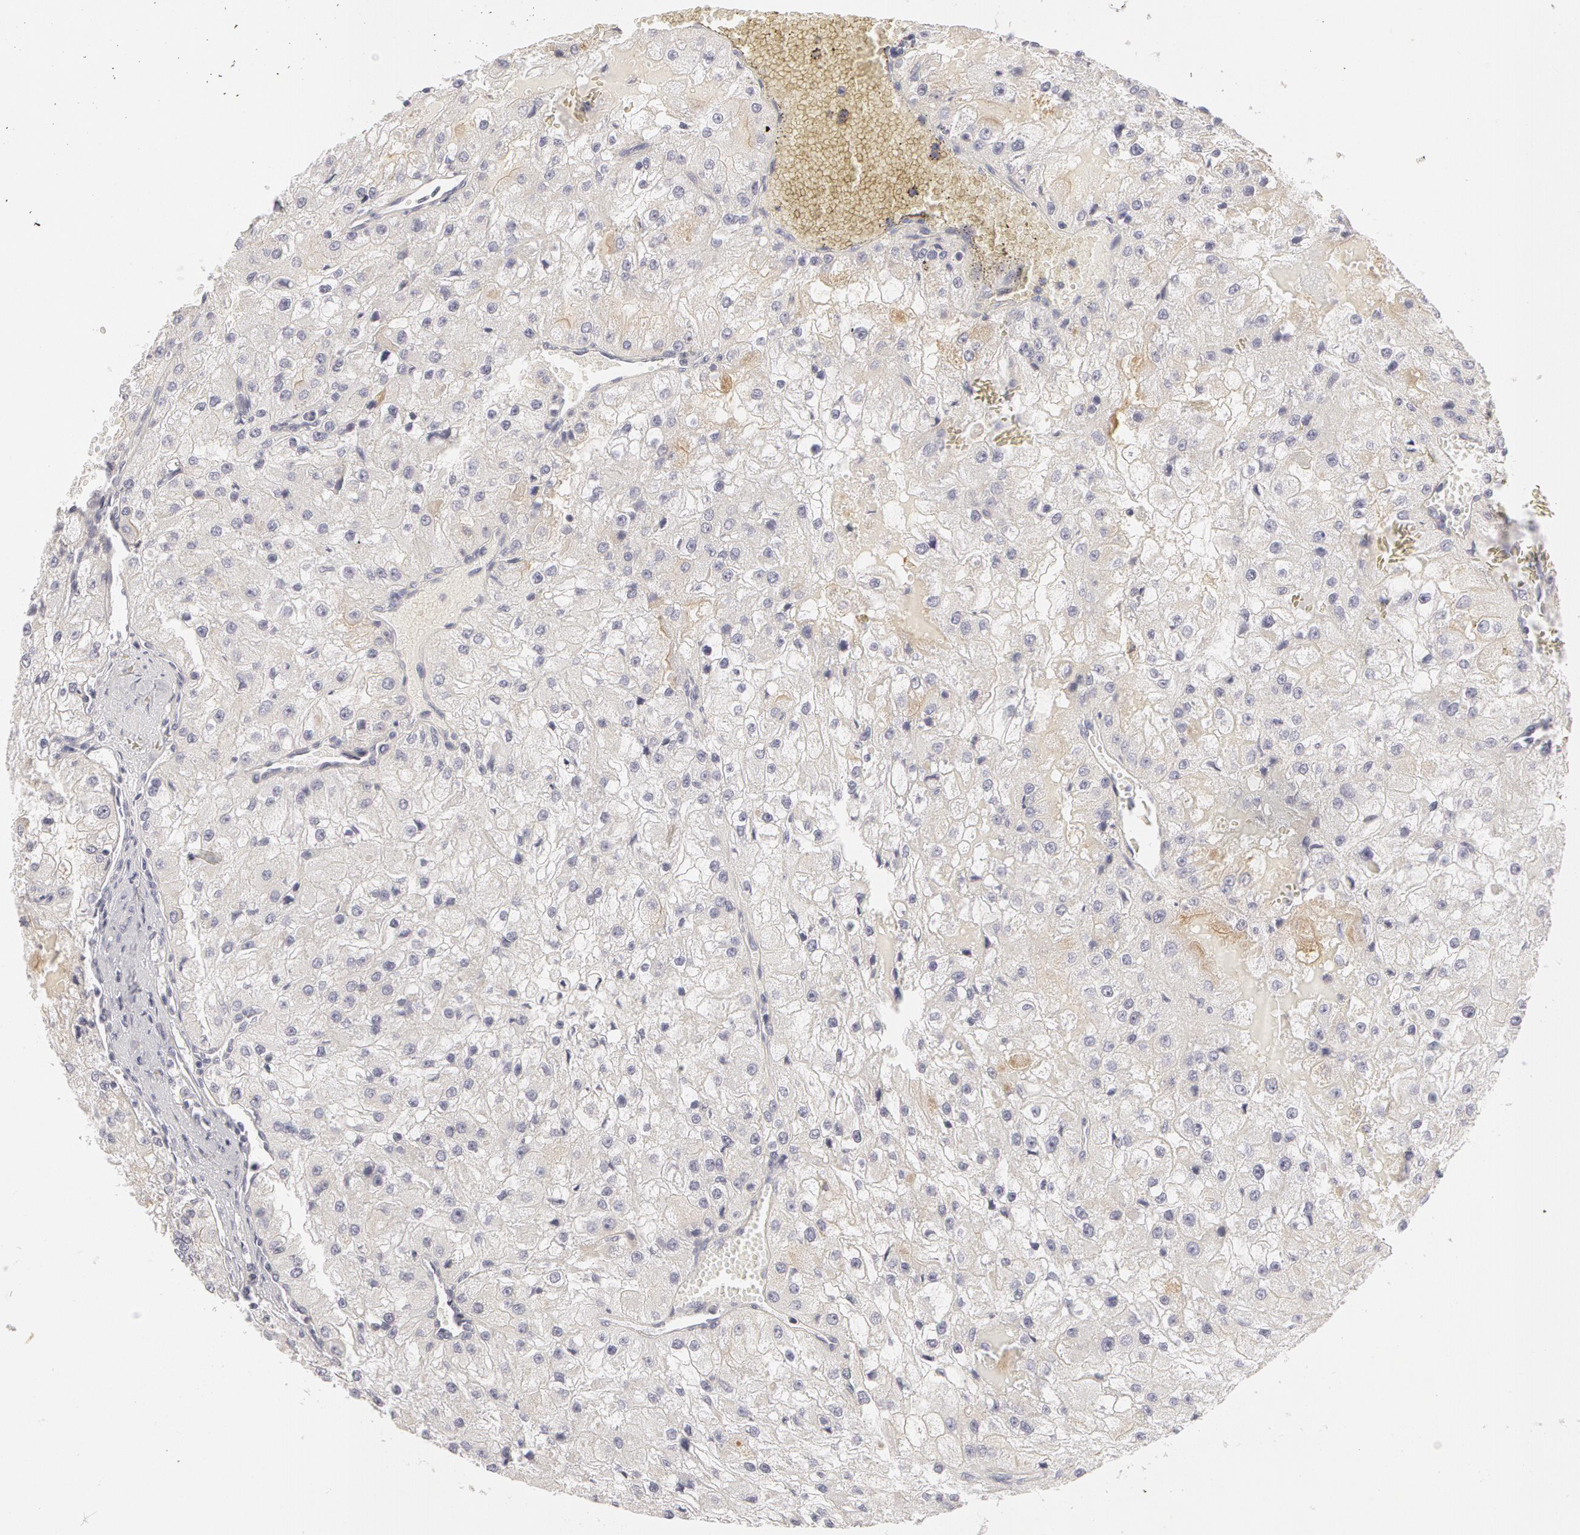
{"staining": {"intensity": "weak", "quantity": "<25%", "location": "cytoplasmic/membranous"}, "tissue": "renal cancer", "cell_type": "Tumor cells", "image_type": "cancer", "snomed": [{"axis": "morphology", "description": "Adenocarcinoma, NOS"}, {"axis": "topography", "description": "Kidney"}], "caption": "High power microscopy photomicrograph of an IHC micrograph of renal cancer (adenocarcinoma), revealing no significant positivity in tumor cells.", "gene": "ABCB1", "patient": {"sex": "female", "age": 74}}